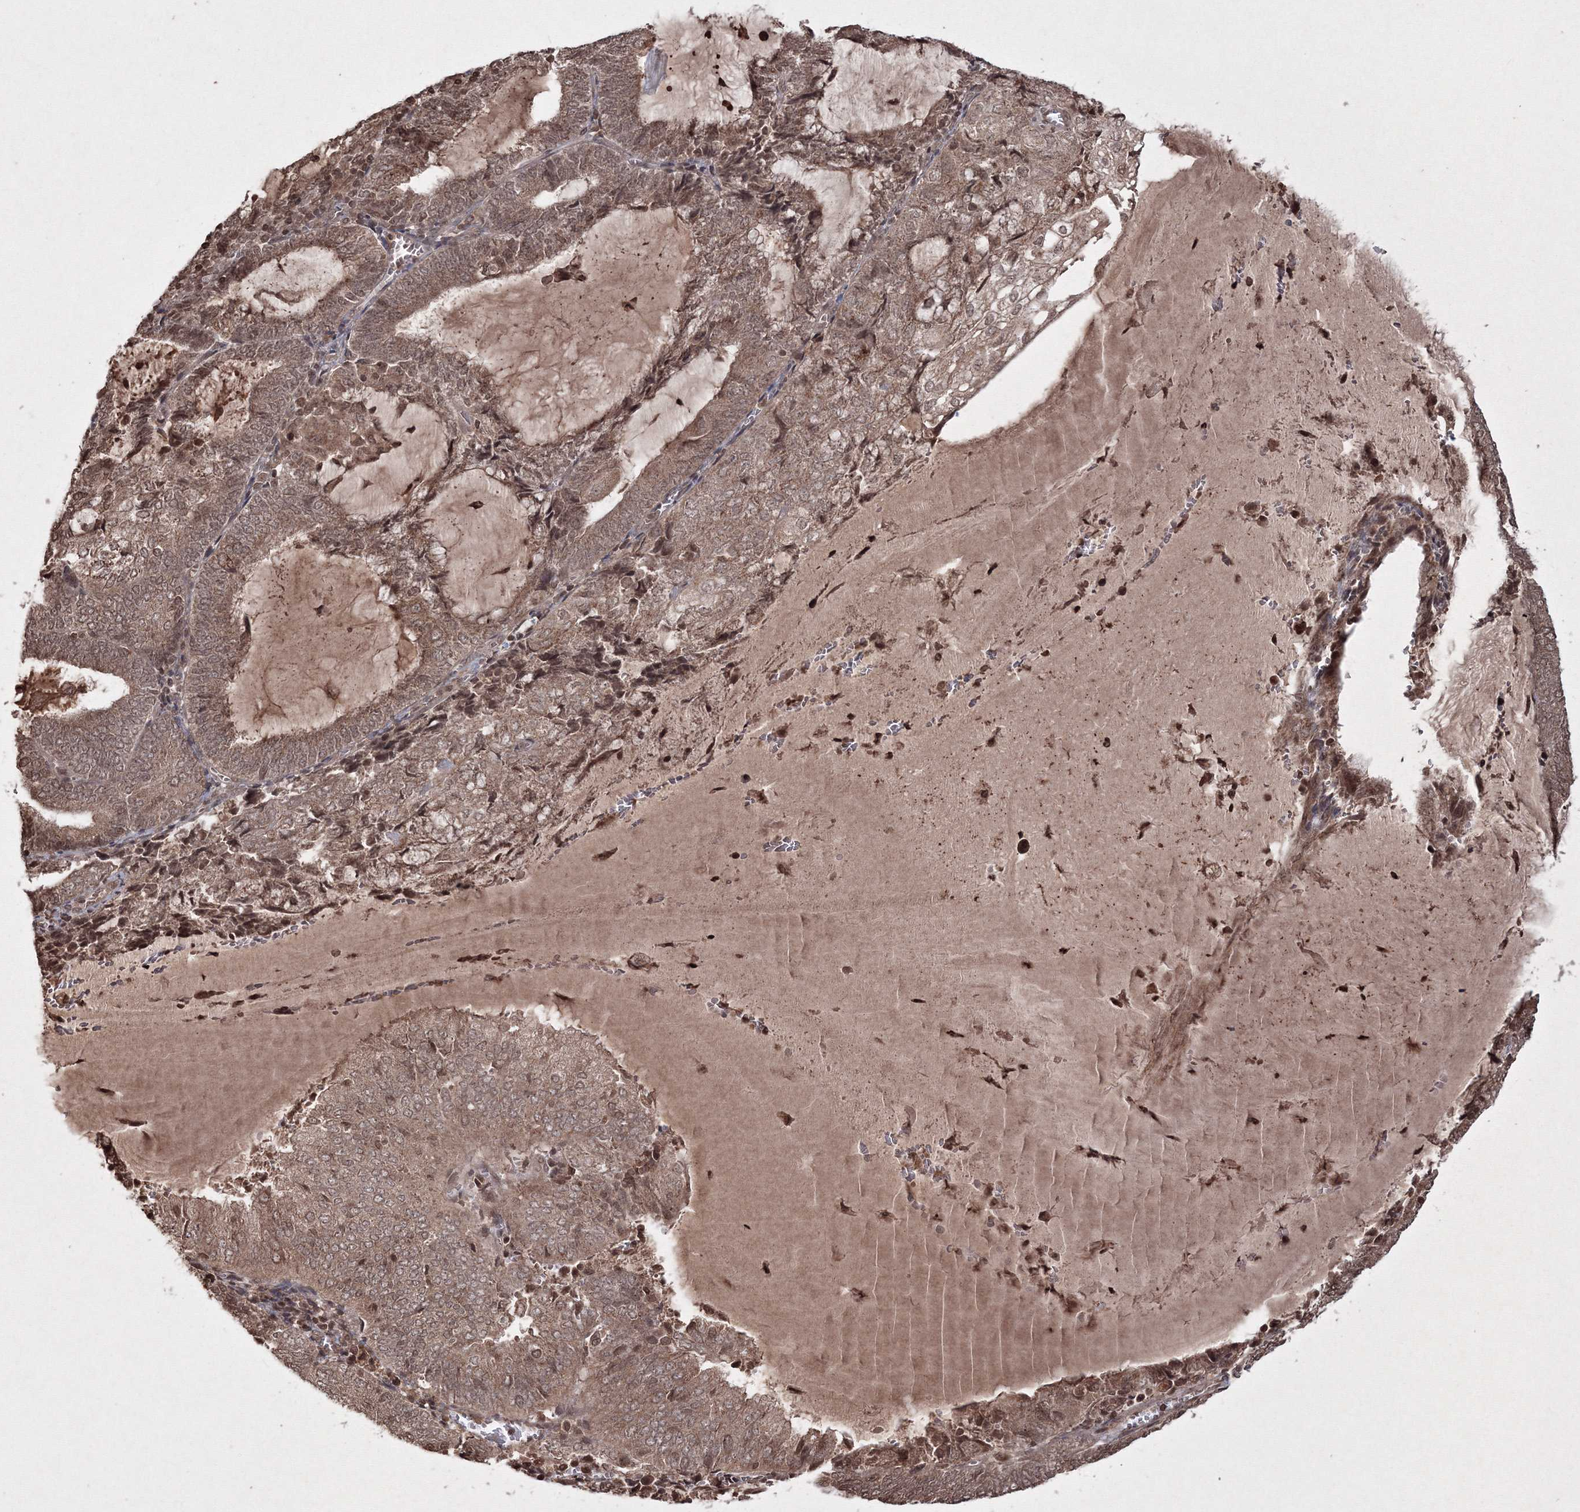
{"staining": {"intensity": "moderate", "quantity": ">75%", "location": "cytoplasmic/membranous,nuclear"}, "tissue": "endometrial cancer", "cell_type": "Tumor cells", "image_type": "cancer", "snomed": [{"axis": "morphology", "description": "Adenocarcinoma, NOS"}, {"axis": "topography", "description": "Endometrium"}], "caption": "Protein staining of adenocarcinoma (endometrial) tissue shows moderate cytoplasmic/membranous and nuclear staining in about >75% of tumor cells.", "gene": "PEX13", "patient": {"sex": "female", "age": 81}}